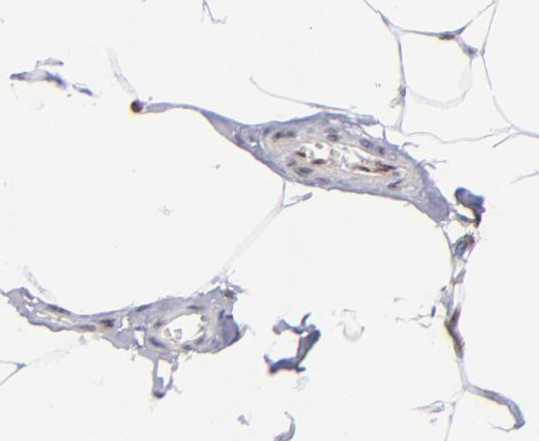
{"staining": {"intensity": "moderate", "quantity": "<25%", "location": "nuclear"}, "tissue": "adipose tissue", "cell_type": "Adipocytes", "image_type": "normal", "snomed": [{"axis": "morphology", "description": "Normal tissue, NOS"}, {"axis": "morphology", "description": "Adenocarcinoma, NOS"}, {"axis": "topography", "description": "Colon"}, {"axis": "topography", "description": "Peripheral nerve tissue"}], "caption": "This is a histology image of immunohistochemistry staining of normal adipose tissue, which shows moderate staining in the nuclear of adipocytes.", "gene": "IFI16", "patient": {"sex": "male", "age": 14}}